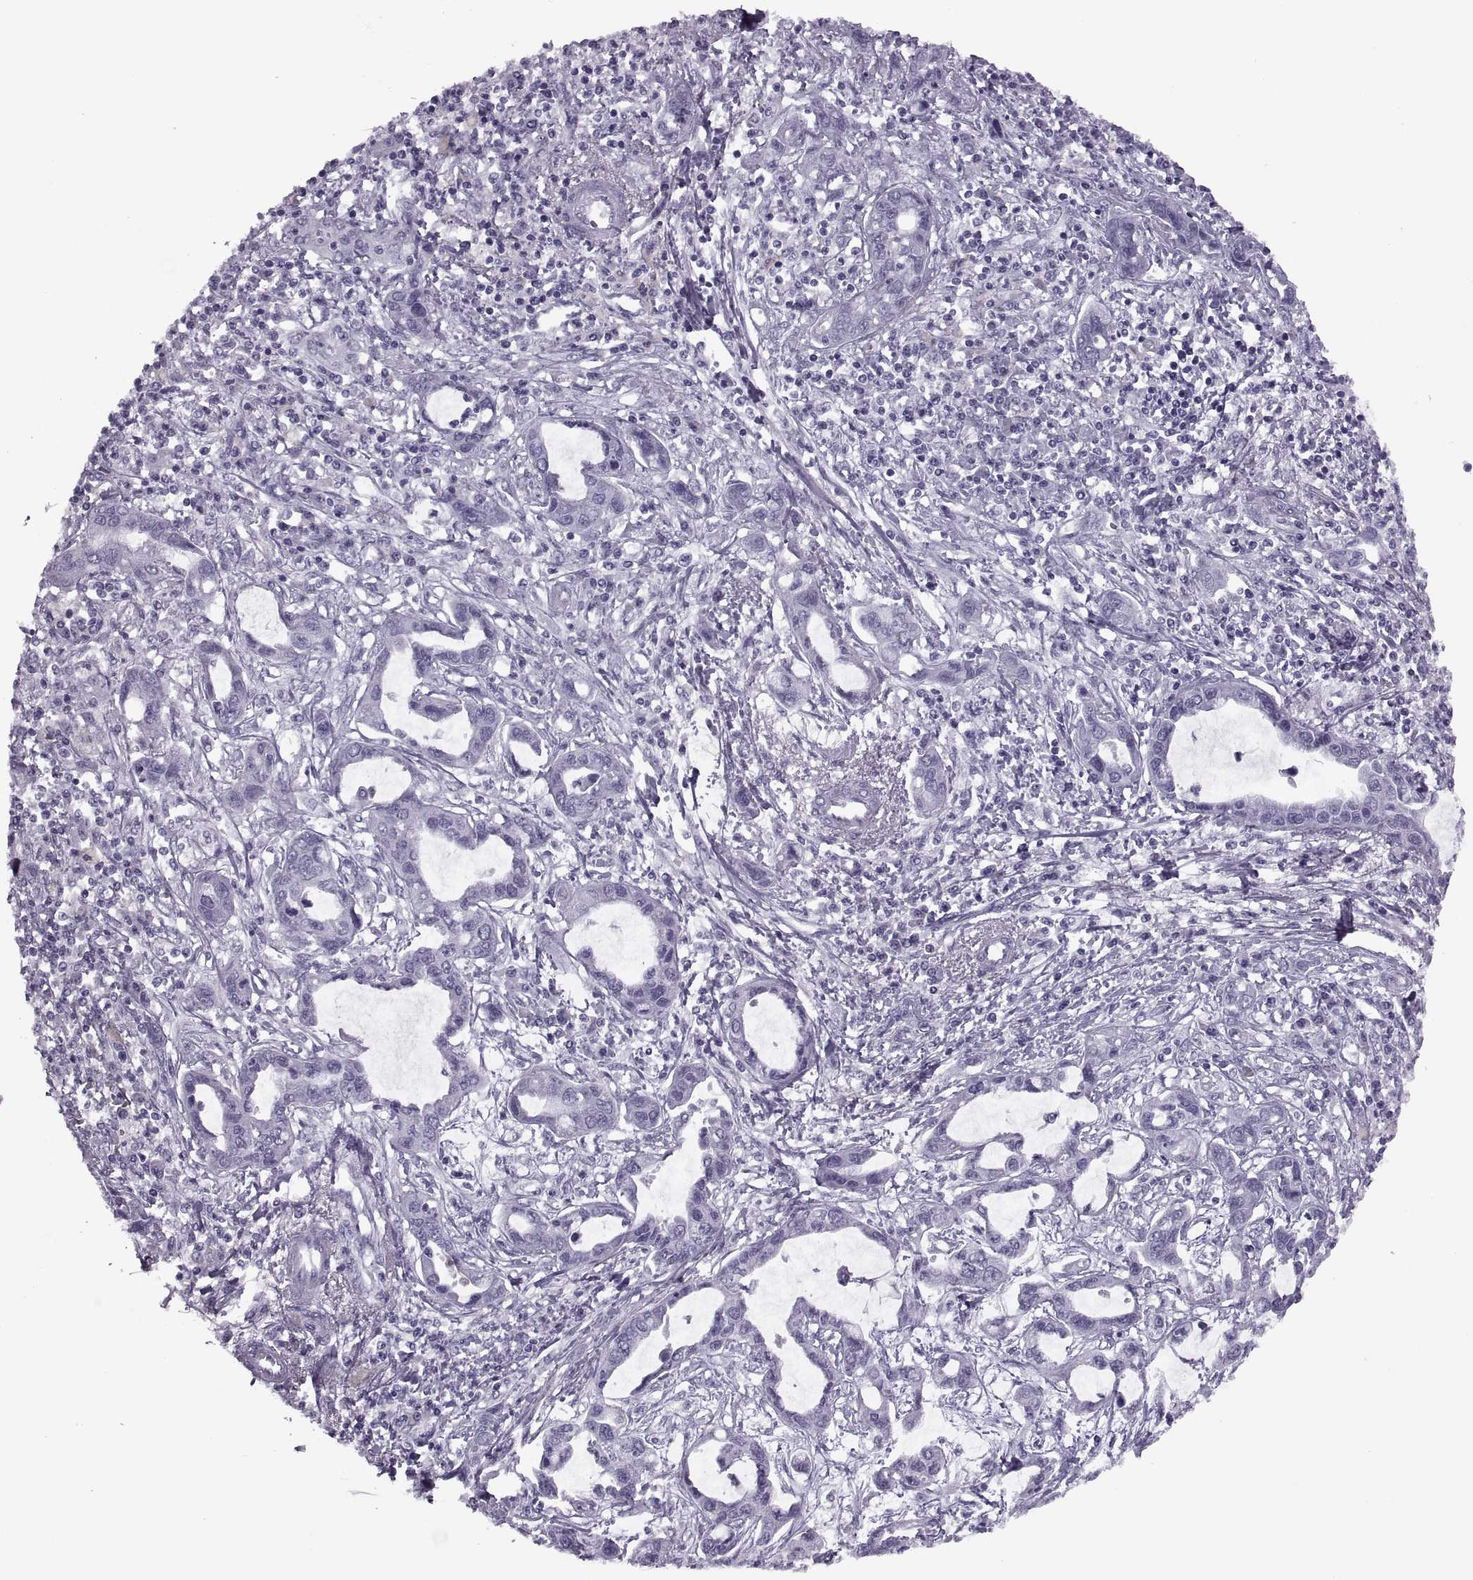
{"staining": {"intensity": "negative", "quantity": "none", "location": "none"}, "tissue": "liver cancer", "cell_type": "Tumor cells", "image_type": "cancer", "snomed": [{"axis": "morphology", "description": "Cholangiocarcinoma"}, {"axis": "topography", "description": "Liver"}], "caption": "Photomicrograph shows no significant protein staining in tumor cells of liver cholangiocarcinoma.", "gene": "SYNGR4", "patient": {"sex": "male", "age": 58}}